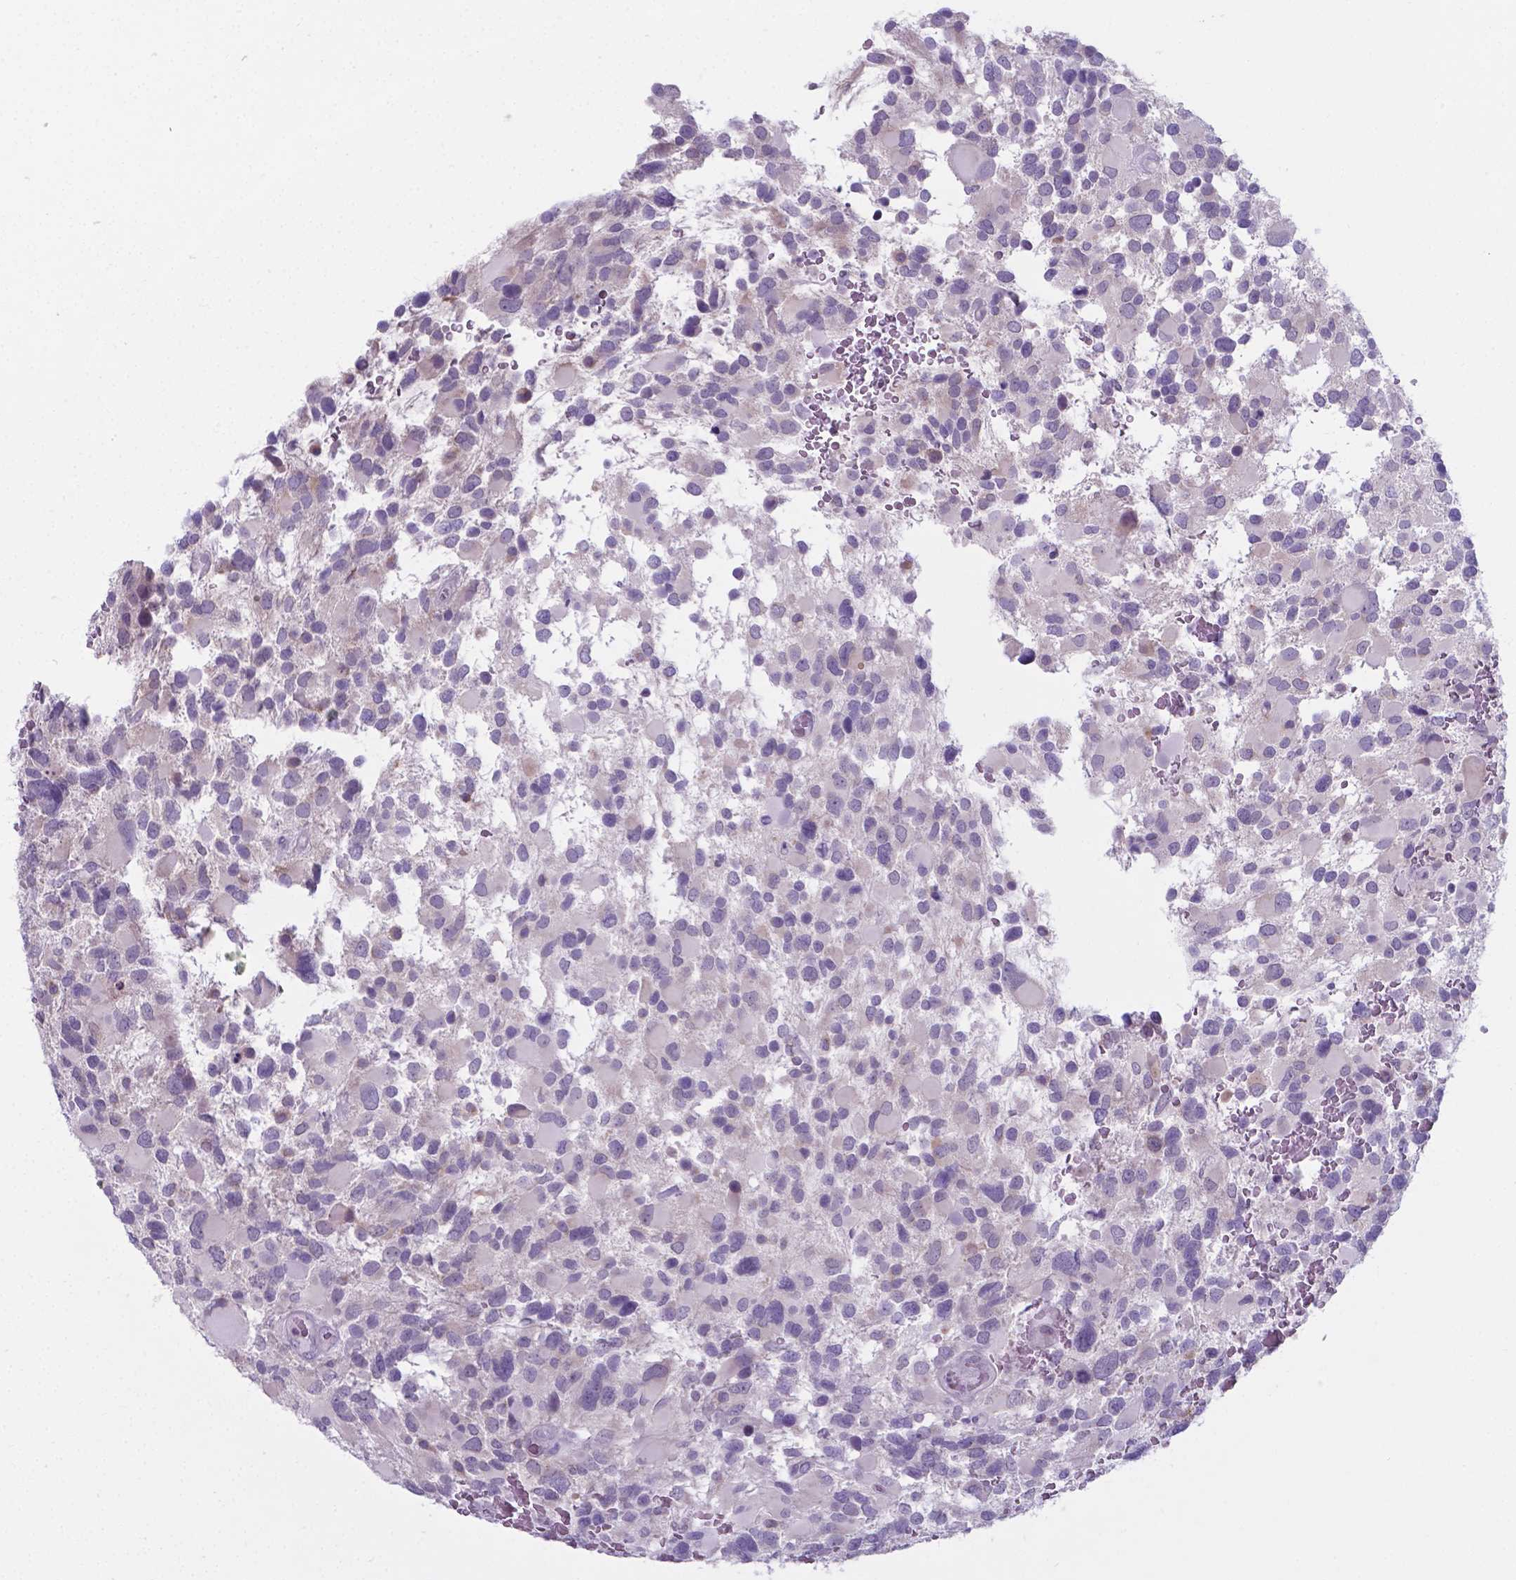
{"staining": {"intensity": "negative", "quantity": "none", "location": "none"}, "tissue": "glioma", "cell_type": "Tumor cells", "image_type": "cancer", "snomed": [{"axis": "morphology", "description": "Glioma, malignant, Low grade"}, {"axis": "topography", "description": "Brain"}], "caption": "High power microscopy micrograph of an immunohistochemistry image of malignant low-grade glioma, revealing no significant staining in tumor cells. Nuclei are stained in blue.", "gene": "AP5B1", "patient": {"sex": "female", "age": 32}}